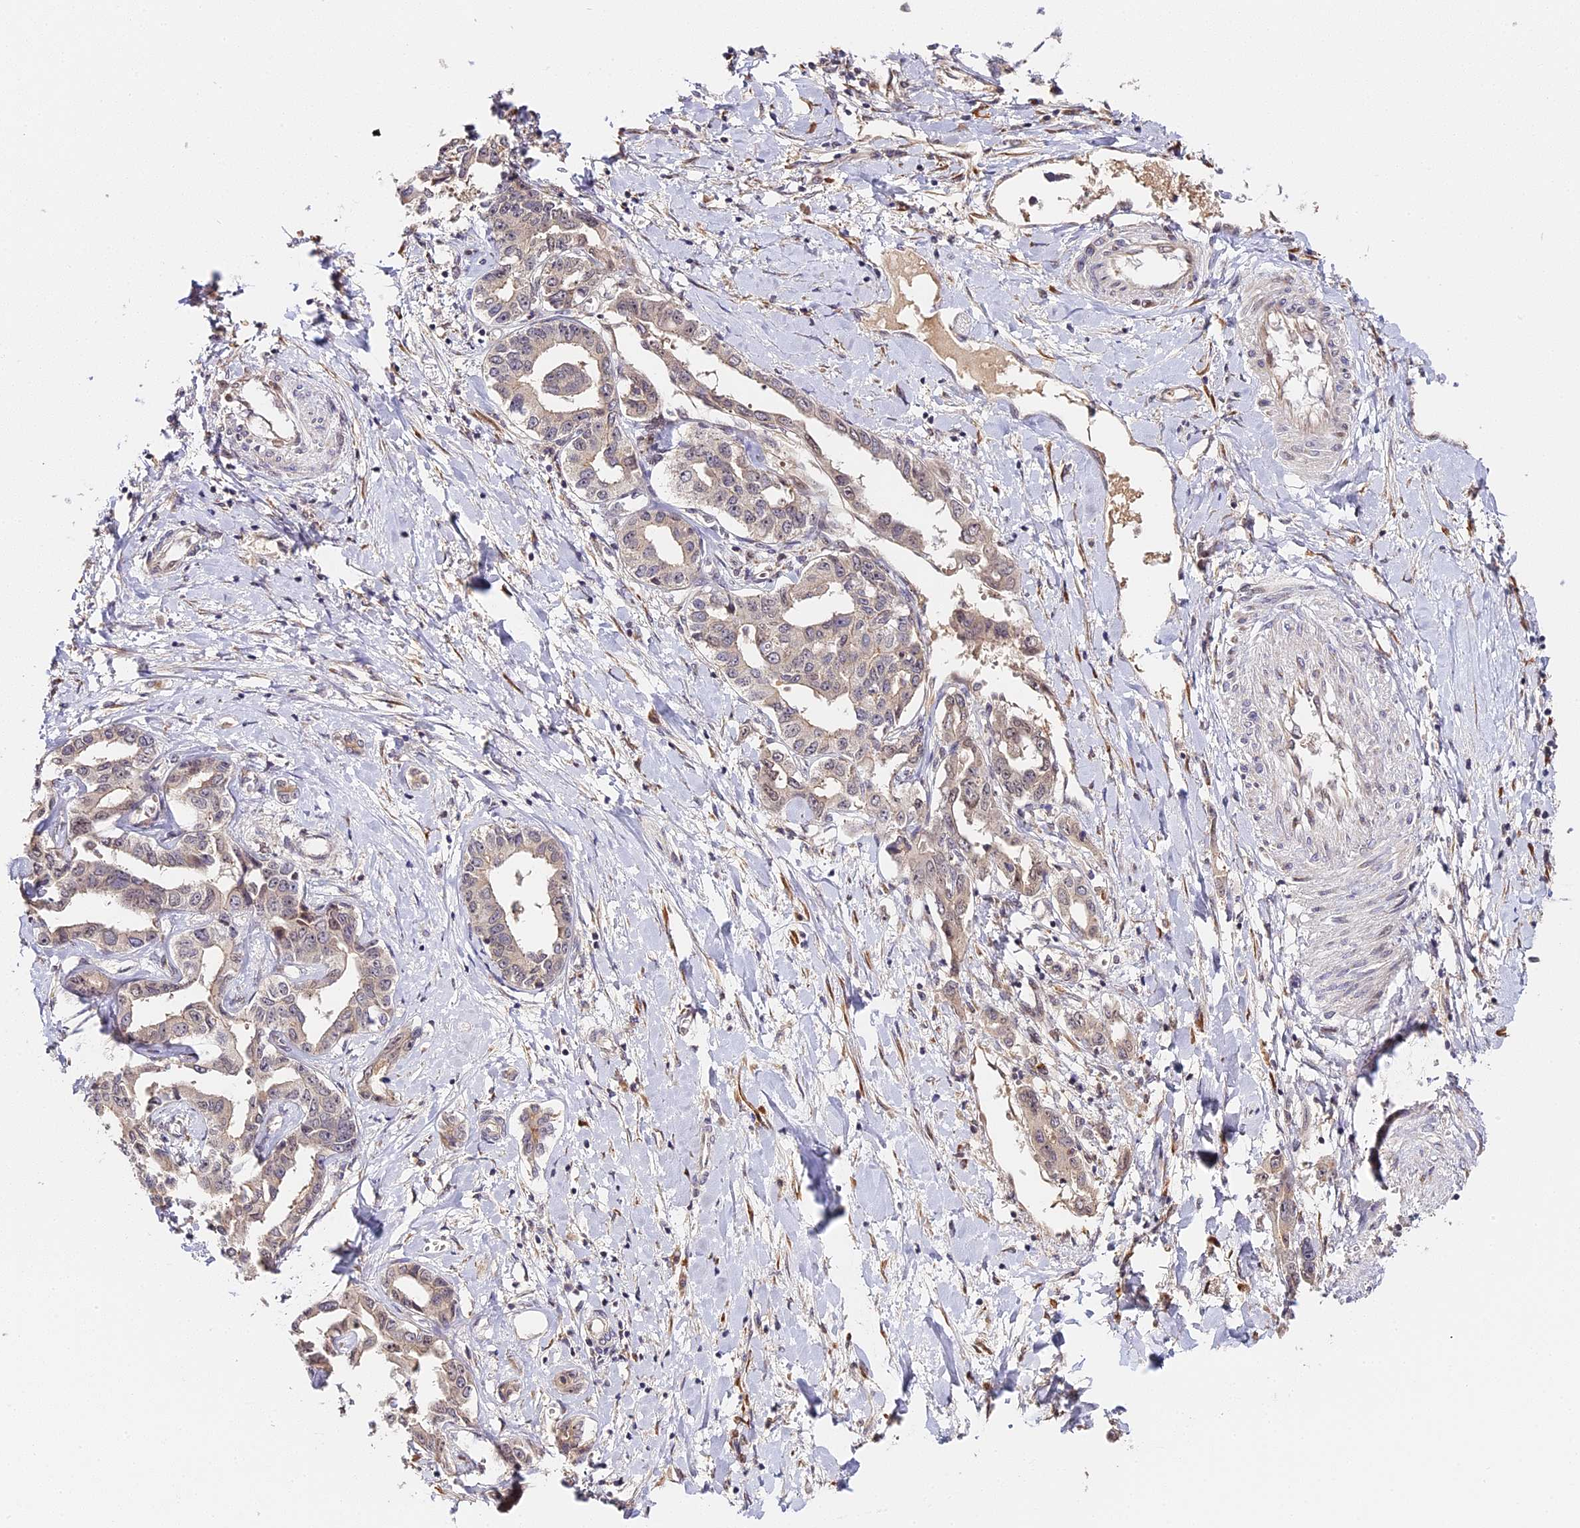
{"staining": {"intensity": "negative", "quantity": "none", "location": "none"}, "tissue": "liver cancer", "cell_type": "Tumor cells", "image_type": "cancer", "snomed": [{"axis": "morphology", "description": "Cholangiocarcinoma"}, {"axis": "topography", "description": "Liver"}], "caption": "Immunohistochemical staining of liver cancer reveals no significant expression in tumor cells.", "gene": "IMPACT", "patient": {"sex": "male", "age": 59}}